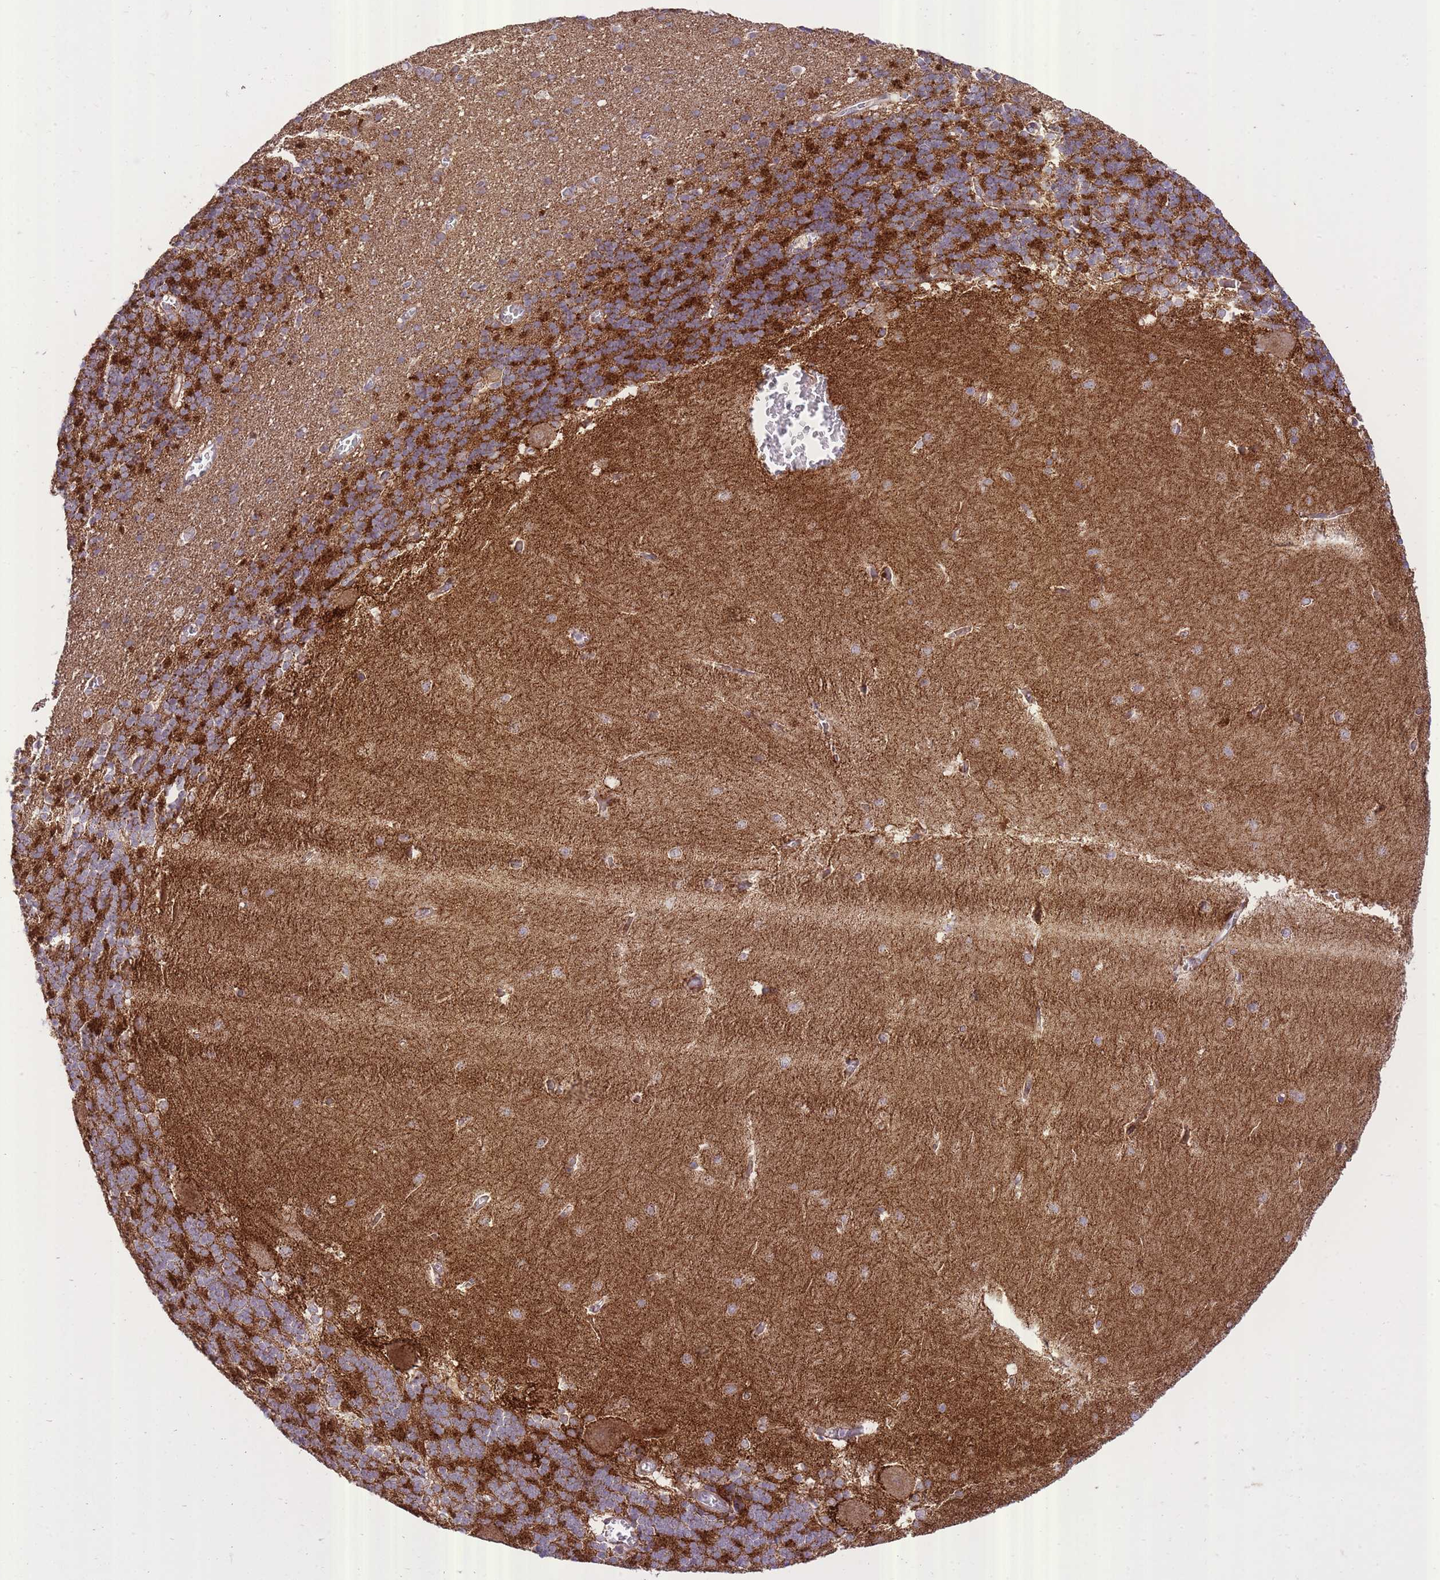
{"staining": {"intensity": "strong", "quantity": "25%-75%", "location": "cytoplasmic/membranous"}, "tissue": "cerebellum", "cell_type": "Cells in granular layer", "image_type": "normal", "snomed": [{"axis": "morphology", "description": "Normal tissue, NOS"}, {"axis": "topography", "description": "Cerebellum"}], "caption": "This photomicrograph reveals immunohistochemistry staining of benign human cerebellum, with high strong cytoplasmic/membranous expression in approximately 25%-75% of cells in granular layer.", "gene": "SLC4A4", "patient": {"sex": "male", "age": 37}}